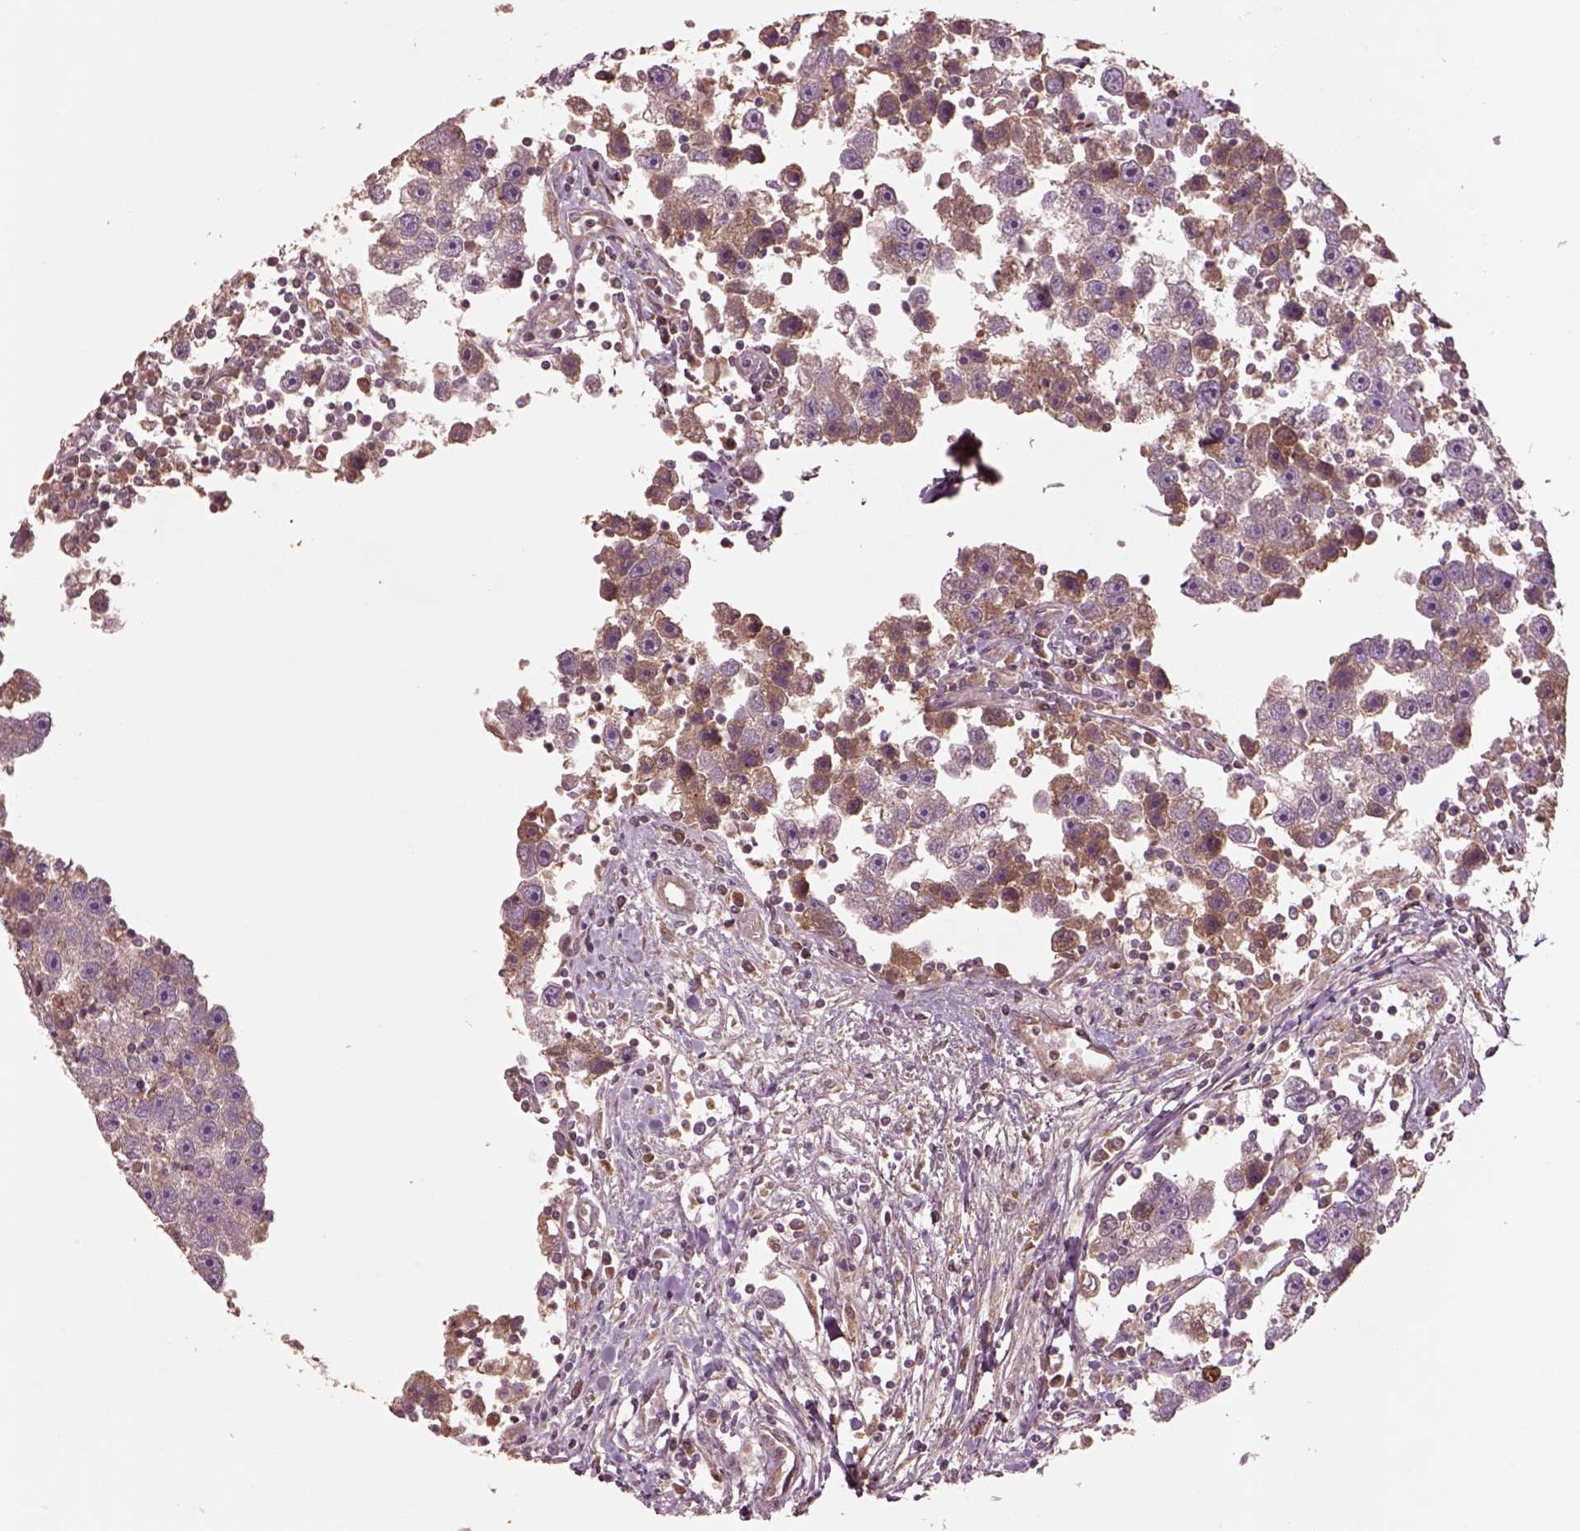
{"staining": {"intensity": "moderate", "quantity": "25%-75%", "location": "cytoplasmic/membranous"}, "tissue": "testis cancer", "cell_type": "Tumor cells", "image_type": "cancer", "snomed": [{"axis": "morphology", "description": "Seminoma, NOS"}, {"axis": "topography", "description": "Testis"}], "caption": "Testis seminoma tissue shows moderate cytoplasmic/membranous positivity in approximately 25%-75% of tumor cells", "gene": "TRADD", "patient": {"sex": "male", "age": 30}}